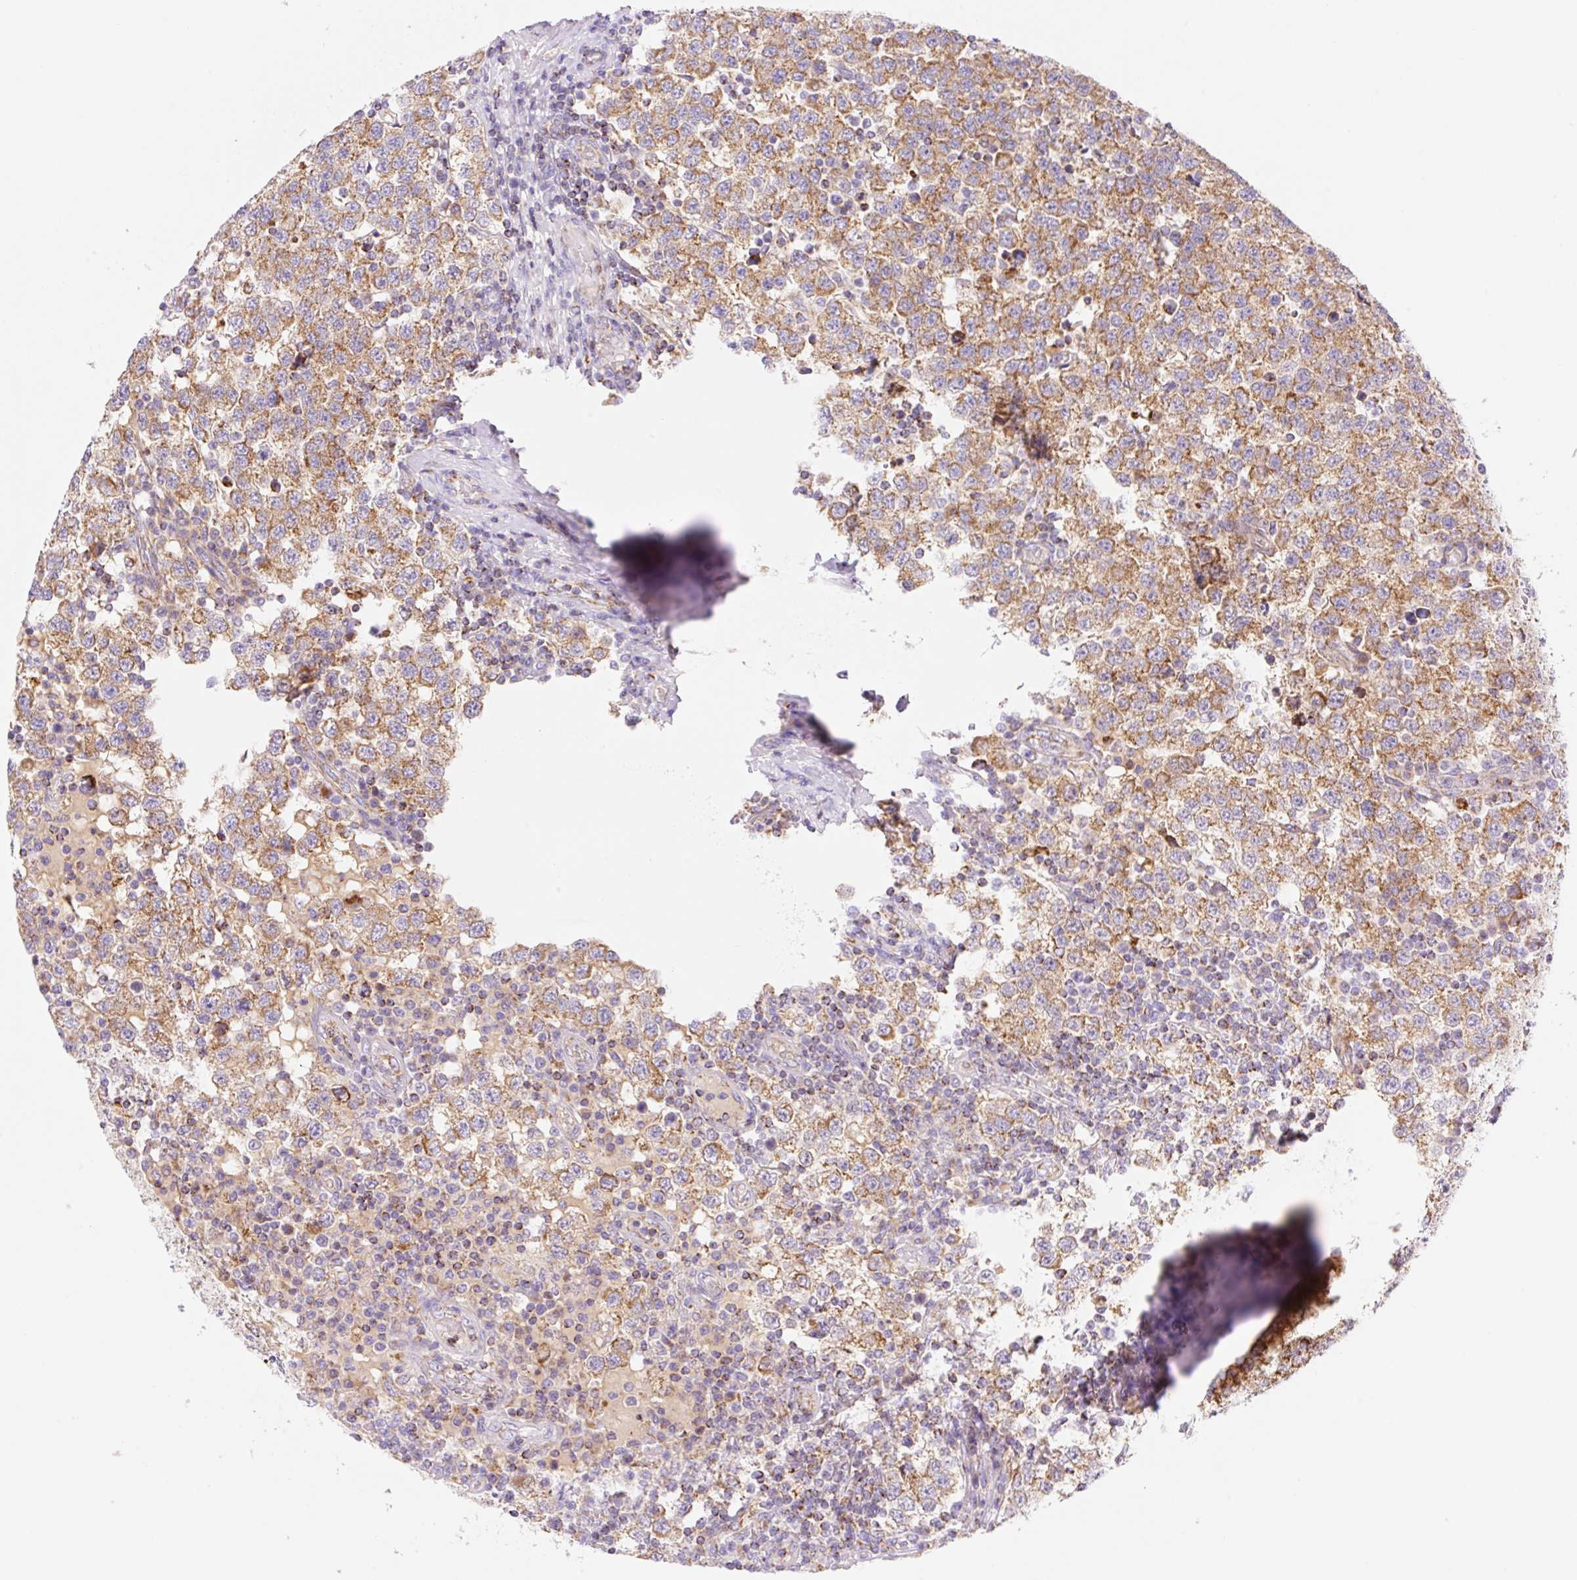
{"staining": {"intensity": "moderate", "quantity": ">75%", "location": "cytoplasmic/membranous"}, "tissue": "testis cancer", "cell_type": "Tumor cells", "image_type": "cancer", "snomed": [{"axis": "morphology", "description": "Seminoma, NOS"}, {"axis": "topography", "description": "Testis"}], "caption": "Testis cancer was stained to show a protein in brown. There is medium levels of moderate cytoplasmic/membranous expression in about >75% of tumor cells.", "gene": "ETNK2", "patient": {"sex": "male", "age": 34}}